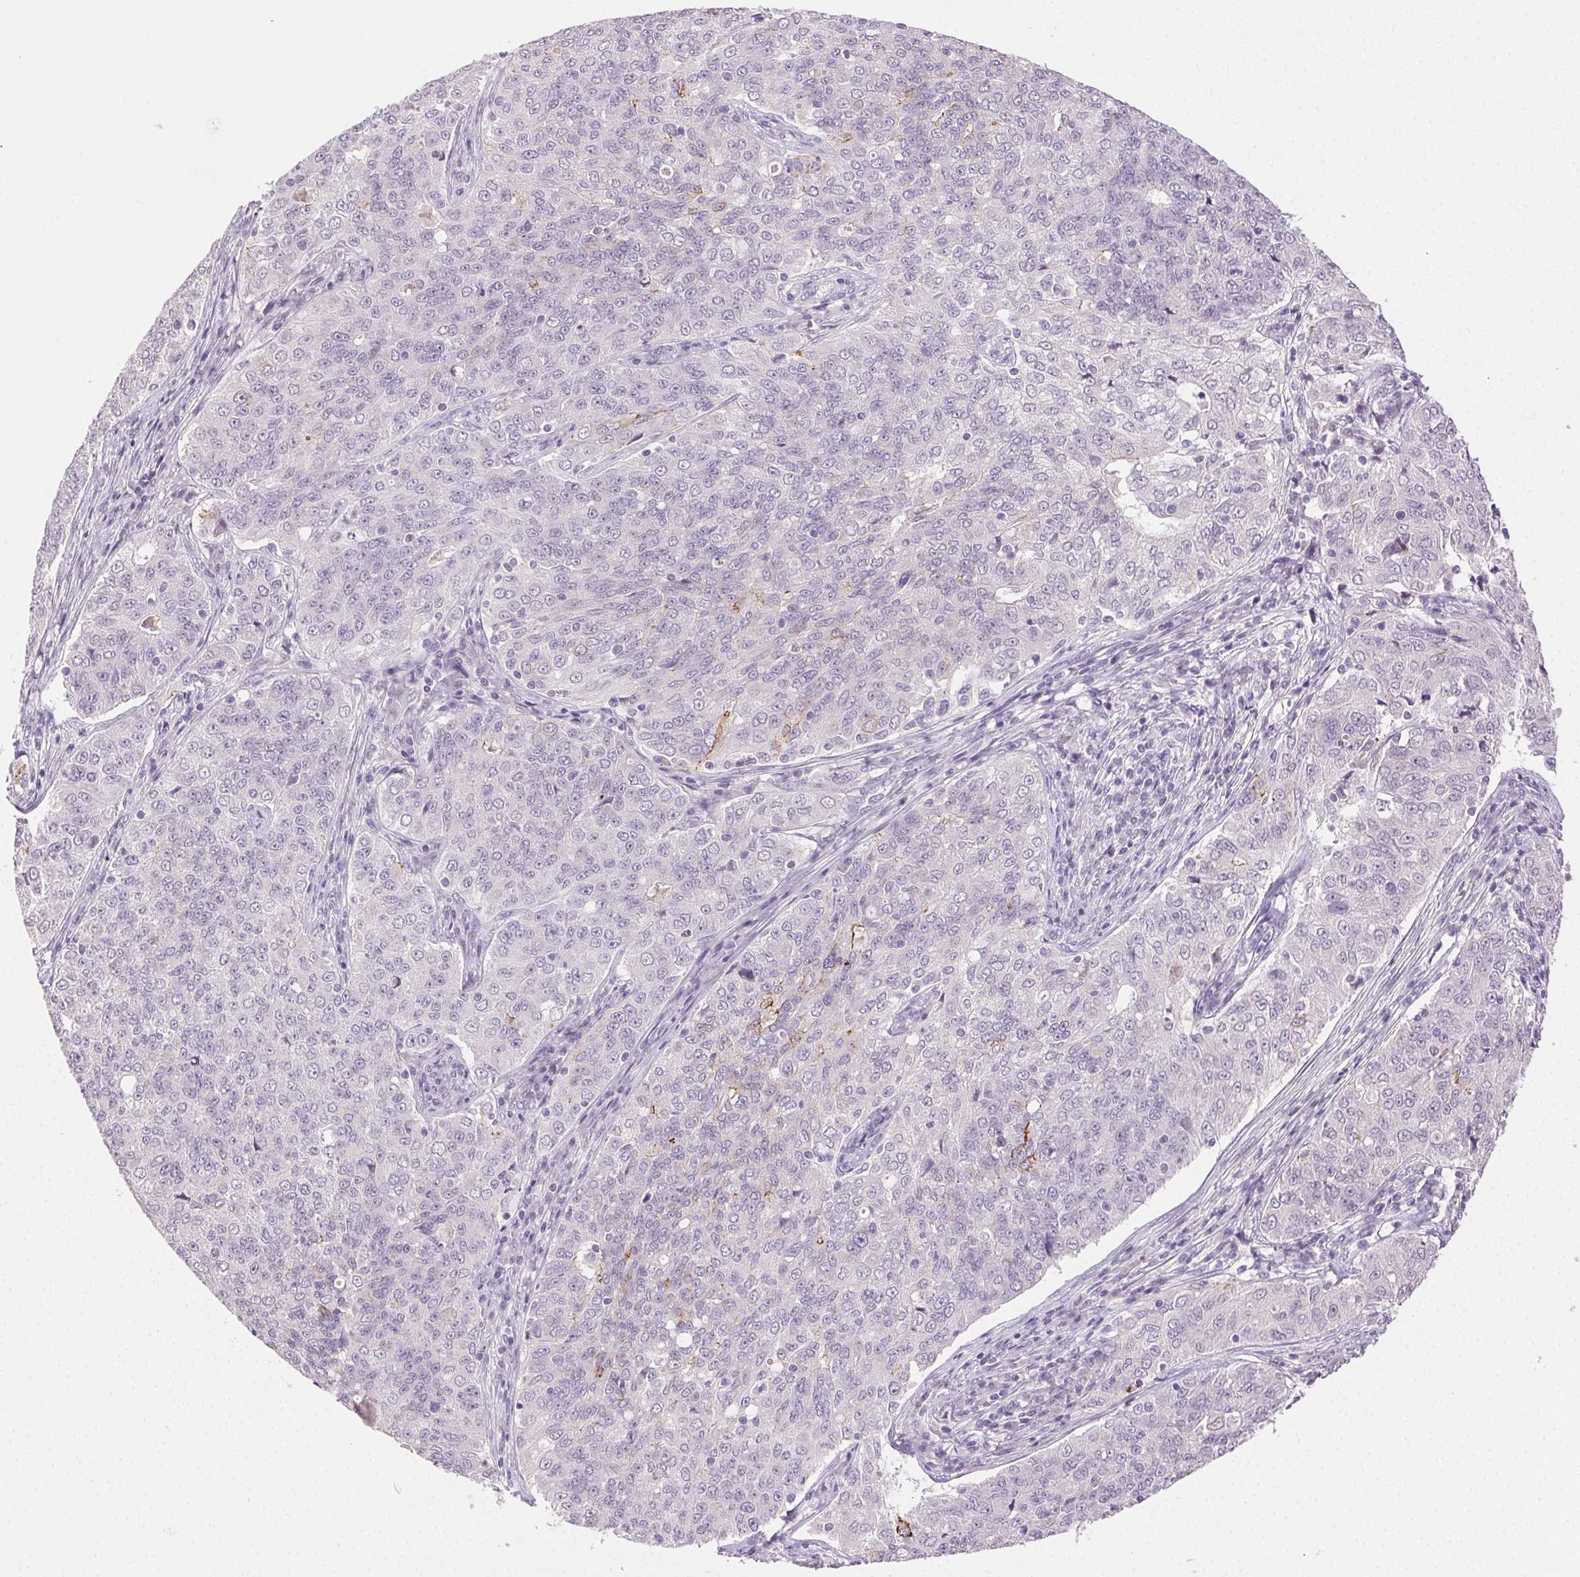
{"staining": {"intensity": "negative", "quantity": "none", "location": "none"}, "tissue": "endometrial cancer", "cell_type": "Tumor cells", "image_type": "cancer", "snomed": [{"axis": "morphology", "description": "Adenocarcinoma, NOS"}, {"axis": "topography", "description": "Endometrium"}], "caption": "IHC image of endometrial cancer stained for a protein (brown), which reveals no staining in tumor cells. Brightfield microscopy of immunohistochemistry (IHC) stained with DAB (brown) and hematoxylin (blue), captured at high magnification.", "gene": "CLDN10", "patient": {"sex": "female", "age": 43}}